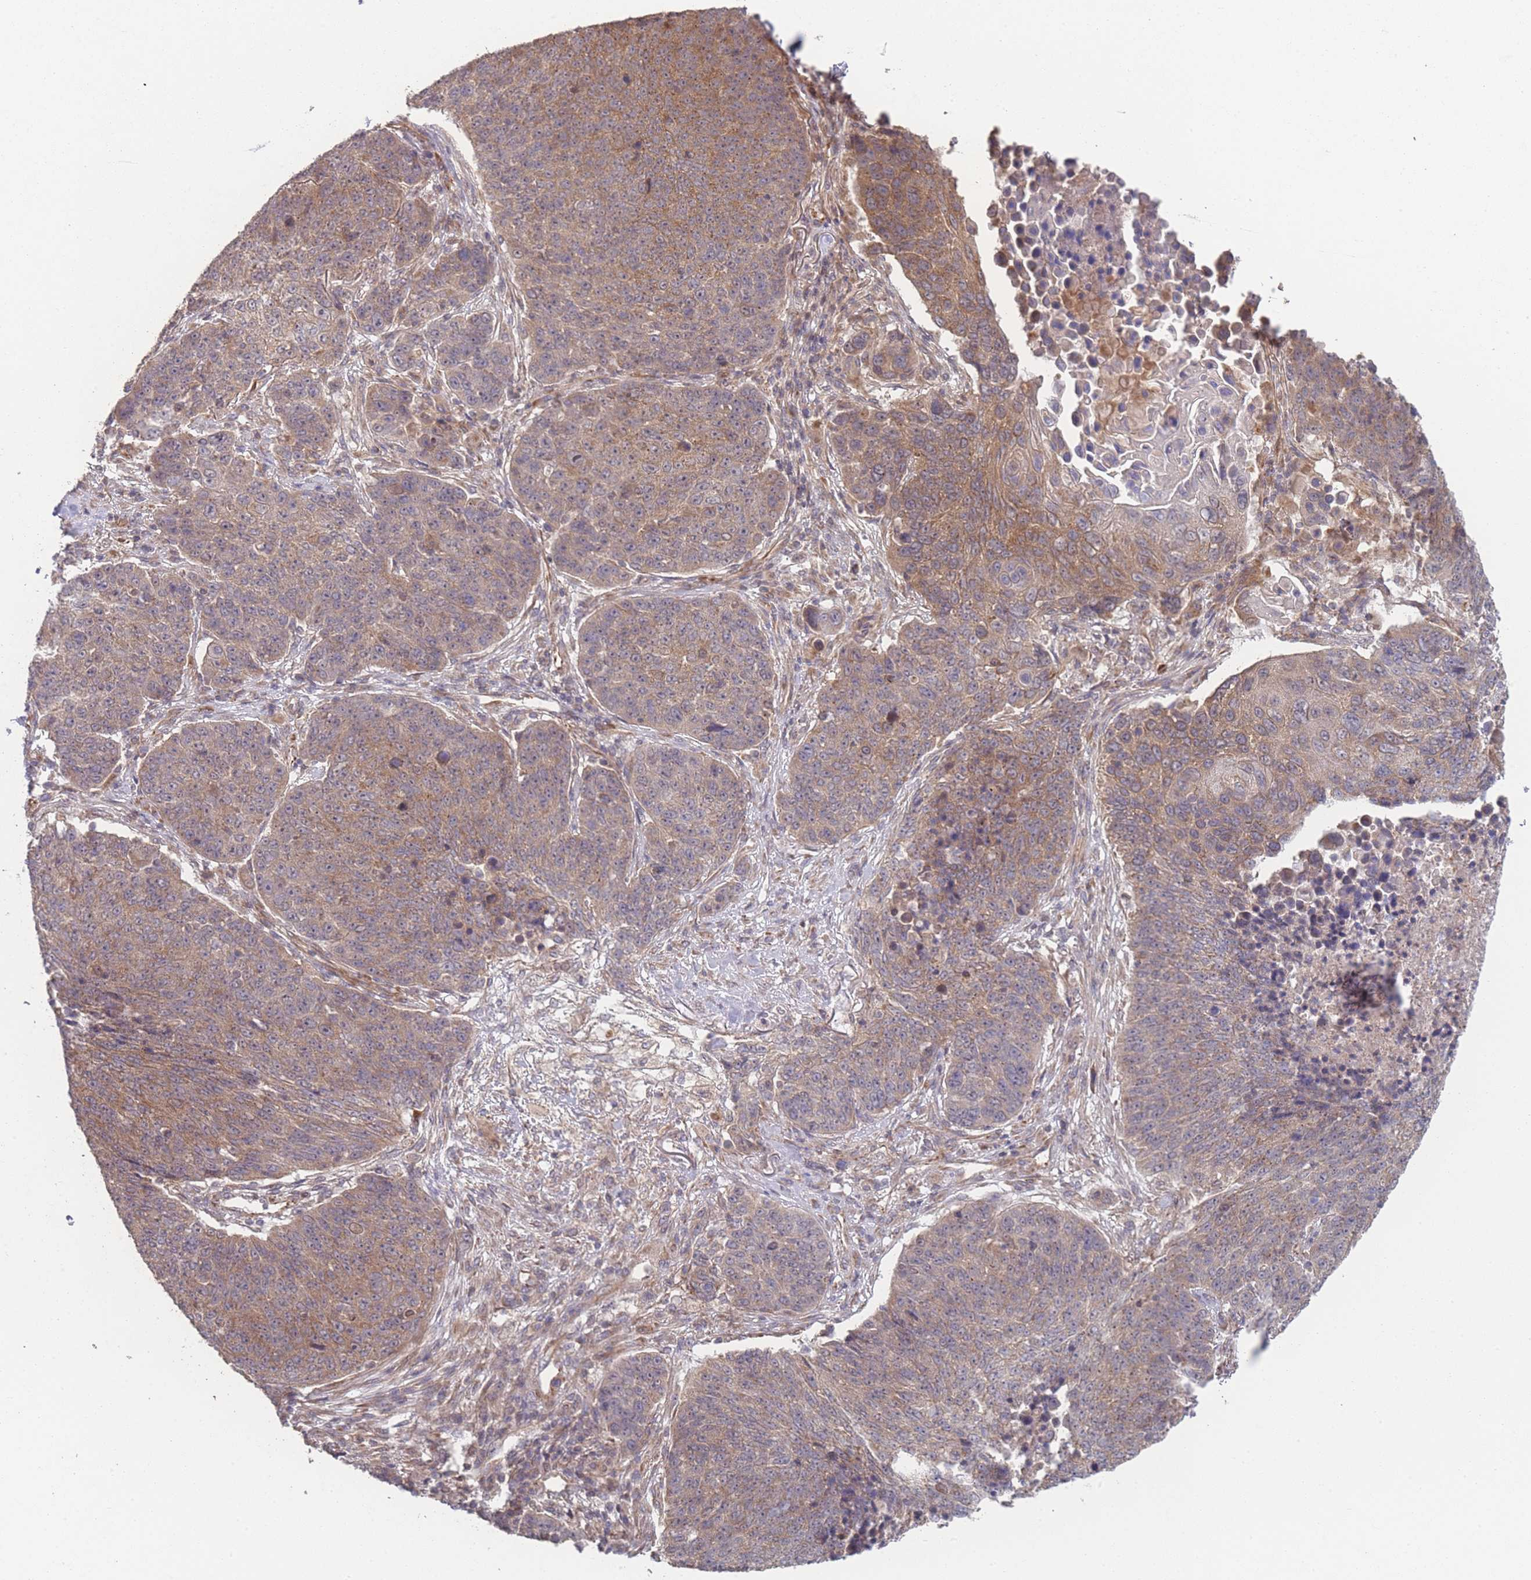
{"staining": {"intensity": "moderate", "quantity": ">75%", "location": "cytoplasmic/membranous"}, "tissue": "lung cancer", "cell_type": "Tumor cells", "image_type": "cancer", "snomed": [{"axis": "morphology", "description": "Normal tissue, NOS"}, {"axis": "morphology", "description": "Squamous cell carcinoma, NOS"}, {"axis": "topography", "description": "Lymph node"}, {"axis": "topography", "description": "Lung"}], "caption": "Moderate cytoplasmic/membranous positivity is identified in about >75% of tumor cells in lung cancer (squamous cell carcinoma).", "gene": "PXMP4", "patient": {"sex": "male", "age": 66}}